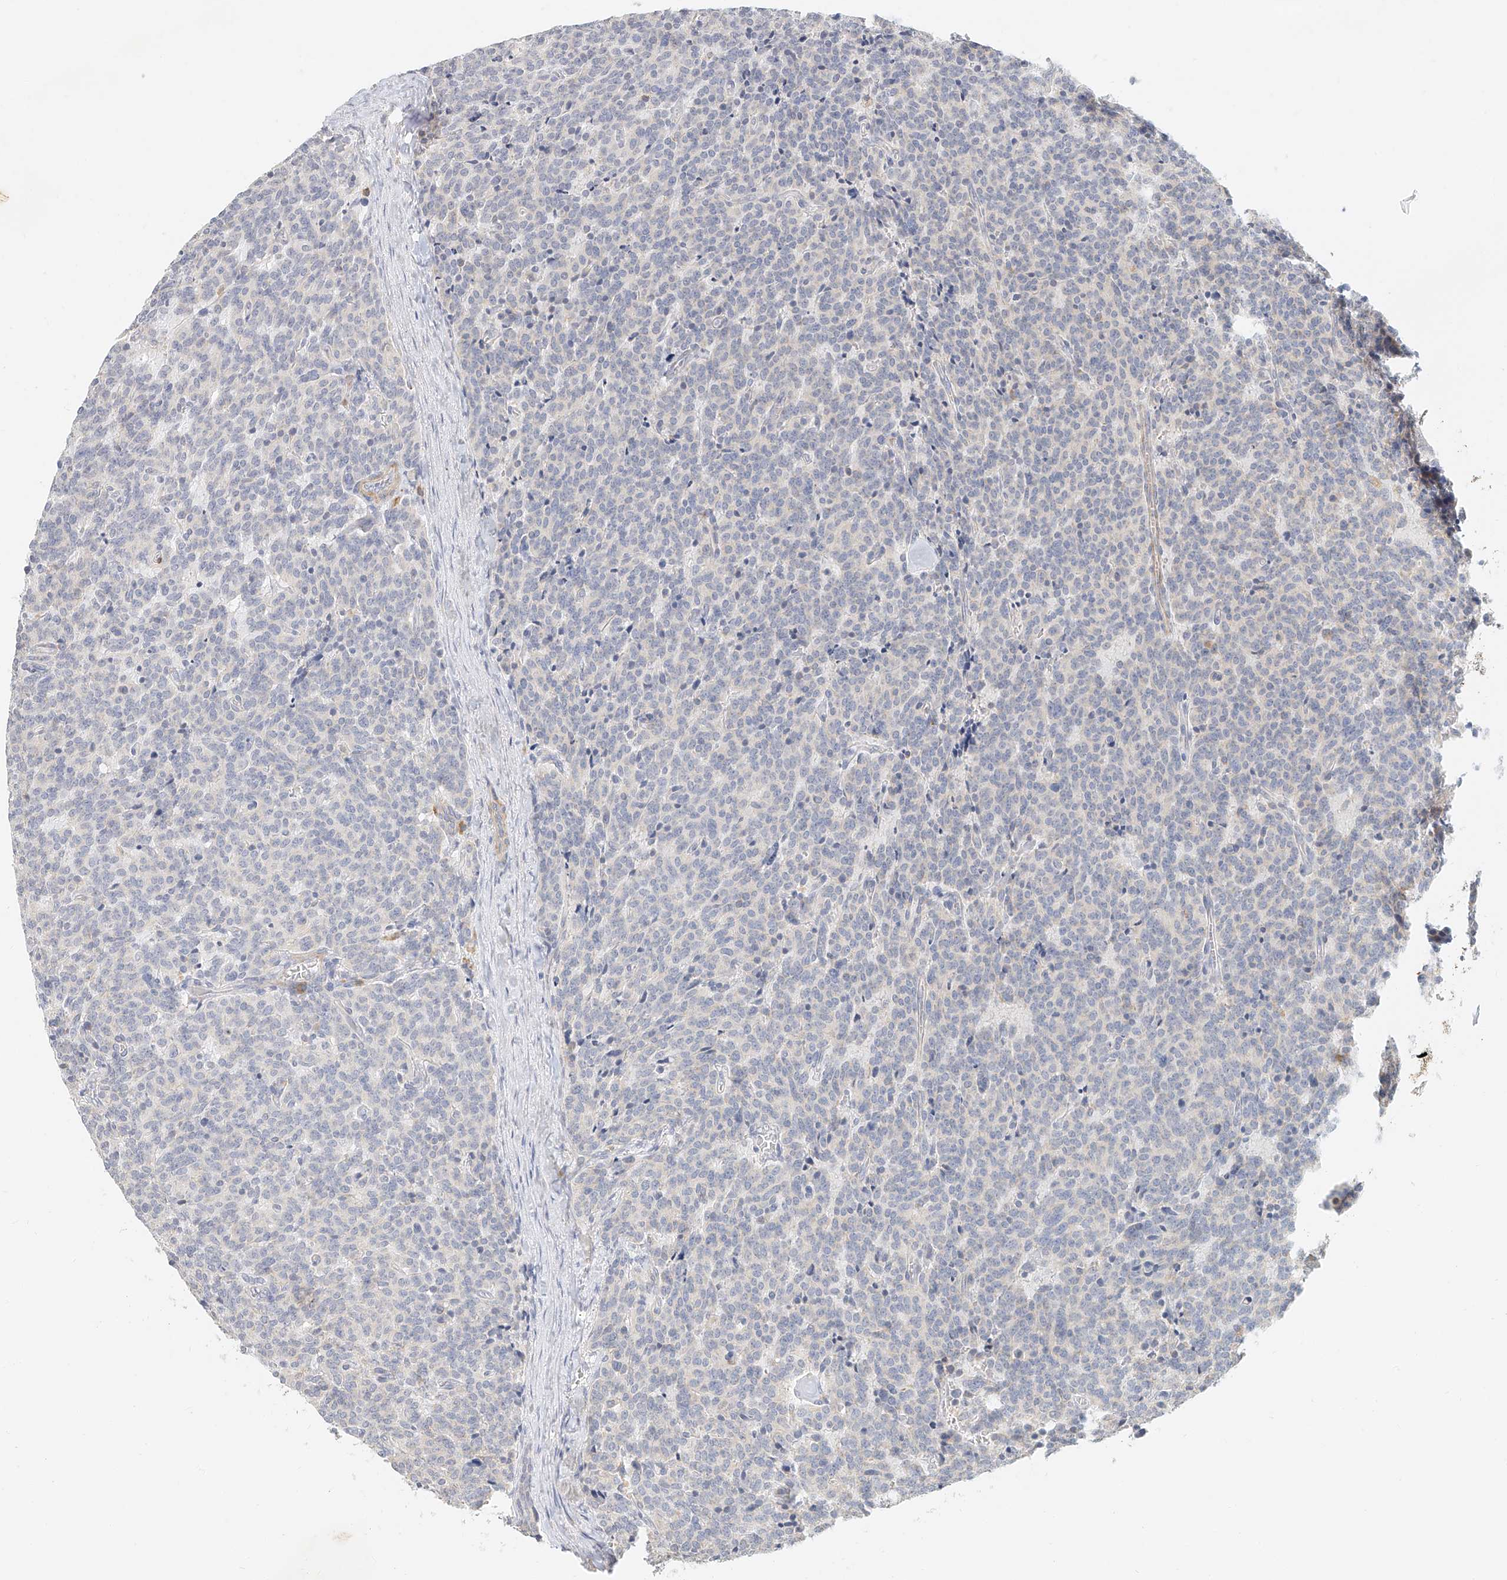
{"staining": {"intensity": "negative", "quantity": "none", "location": "none"}, "tissue": "carcinoid", "cell_type": "Tumor cells", "image_type": "cancer", "snomed": [{"axis": "morphology", "description": "Carcinoid, malignant, NOS"}, {"axis": "topography", "description": "Lung"}], "caption": "Tumor cells show no significant positivity in carcinoid. The staining was performed using DAB to visualize the protein expression in brown, while the nuclei were stained in blue with hematoxylin (Magnification: 20x).", "gene": "CXorf58", "patient": {"sex": "female", "age": 46}}